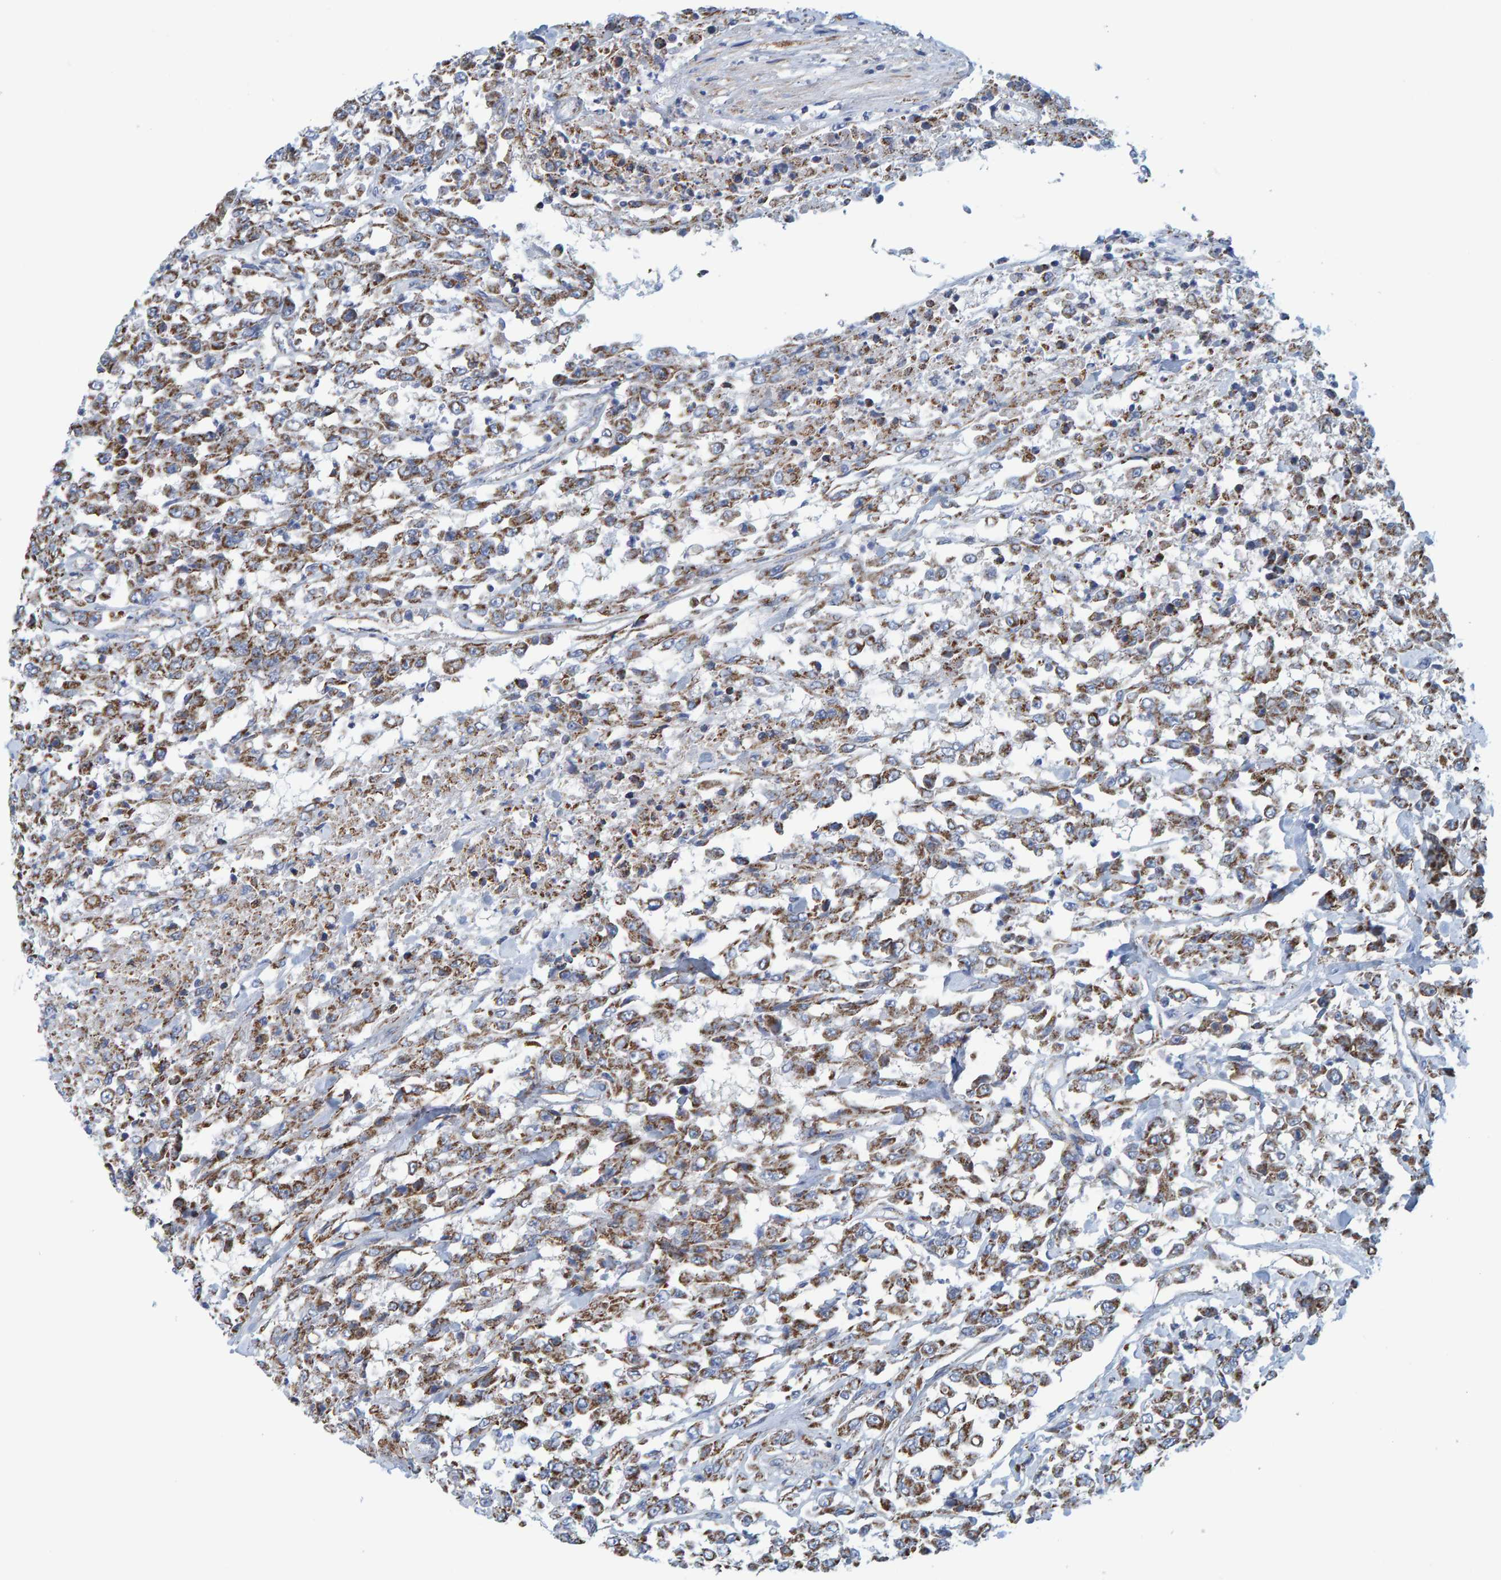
{"staining": {"intensity": "strong", "quantity": ">75%", "location": "cytoplasmic/membranous"}, "tissue": "urothelial cancer", "cell_type": "Tumor cells", "image_type": "cancer", "snomed": [{"axis": "morphology", "description": "Urothelial carcinoma, High grade"}, {"axis": "topography", "description": "Urinary bladder"}], "caption": "The micrograph reveals a brown stain indicating the presence of a protein in the cytoplasmic/membranous of tumor cells in high-grade urothelial carcinoma.", "gene": "MRPS7", "patient": {"sex": "male", "age": 46}}